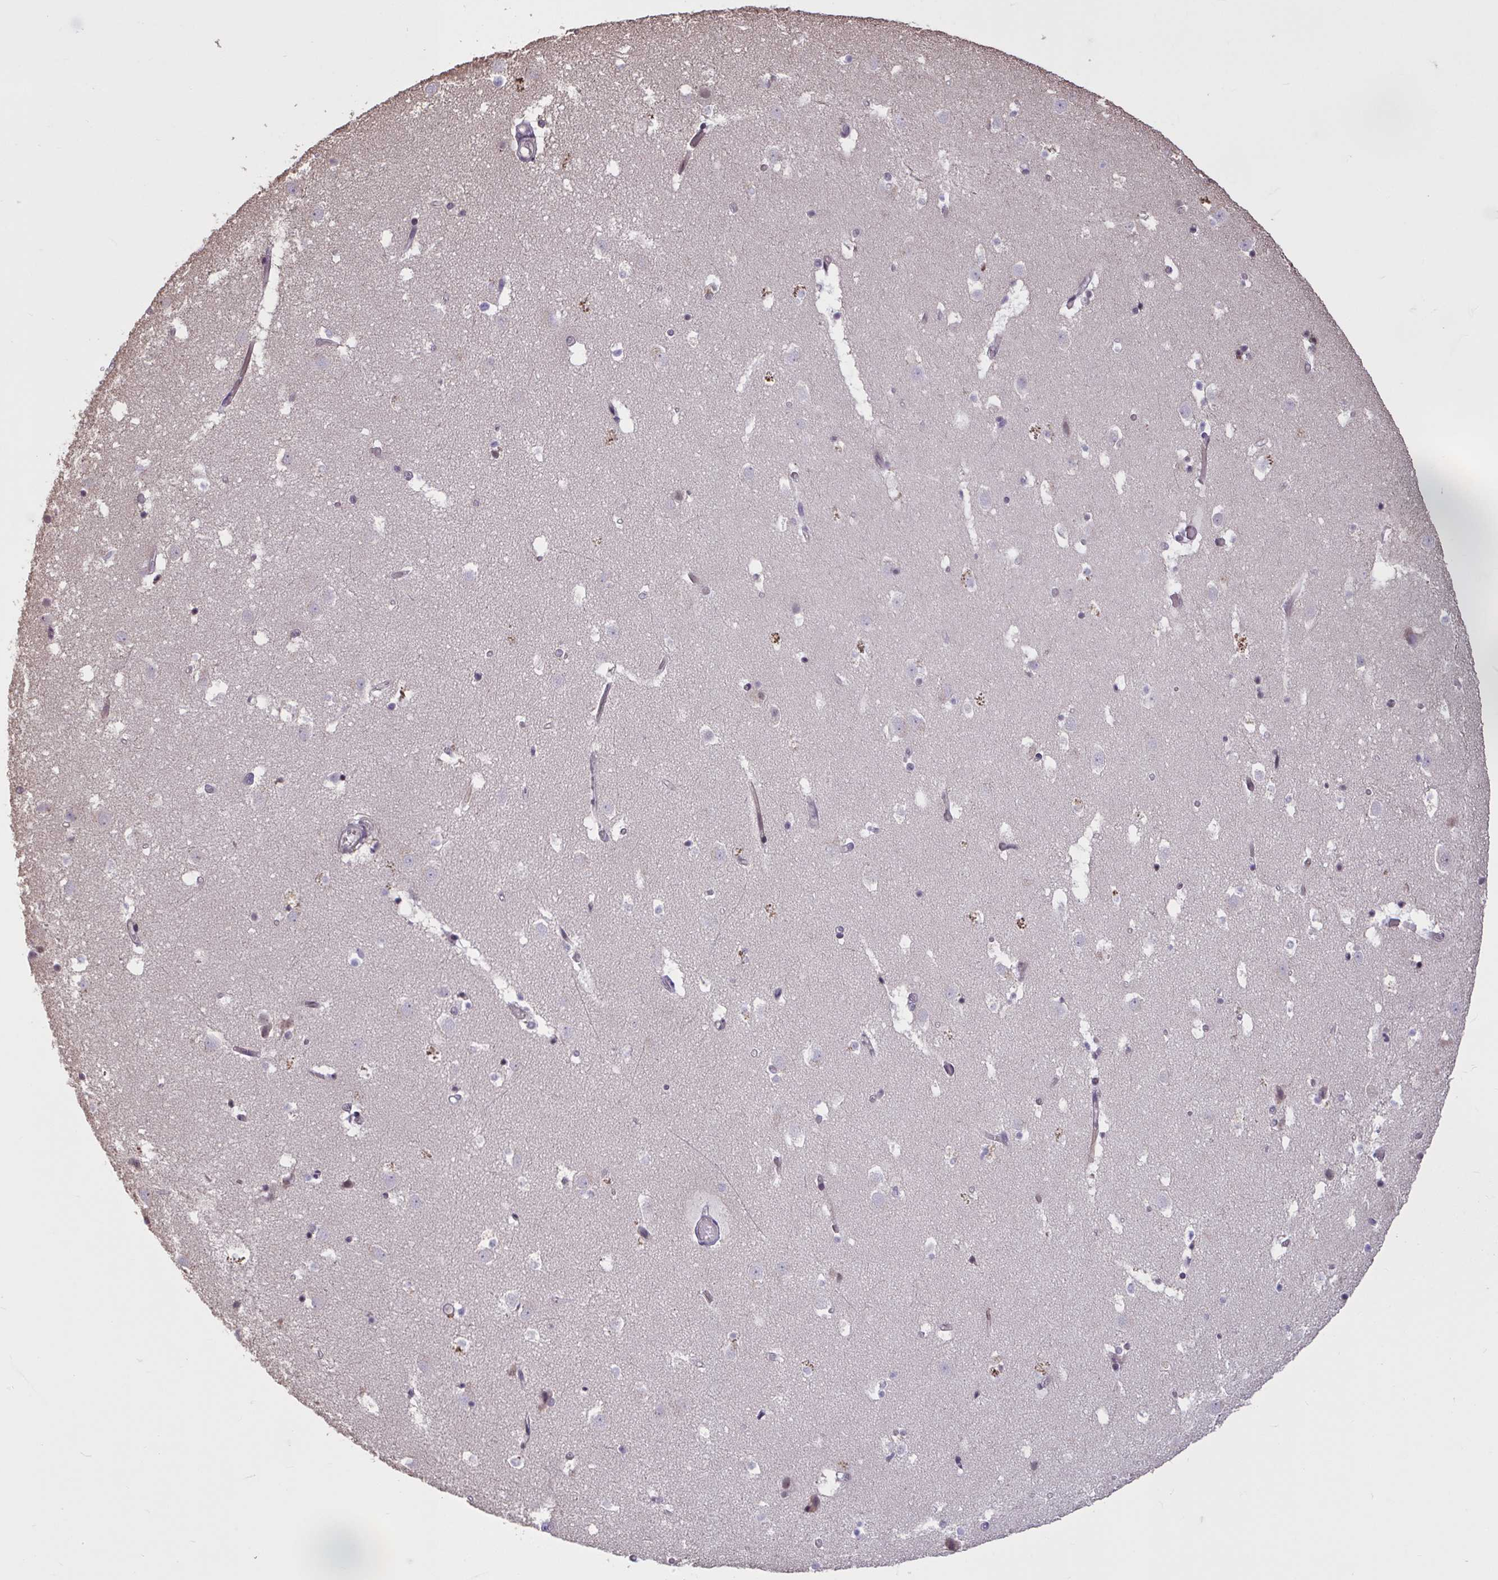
{"staining": {"intensity": "weak", "quantity": "25%-75%", "location": "nuclear"}, "tissue": "caudate", "cell_type": "Glial cells", "image_type": "normal", "snomed": [{"axis": "morphology", "description": "Normal tissue, NOS"}, {"axis": "topography", "description": "Lateral ventricle wall"}], "caption": "This image demonstrates IHC staining of unremarkable human caudate, with low weak nuclear expression in about 25%-75% of glial cells.", "gene": "ZNF414", "patient": {"sex": "male", "age": 37}}